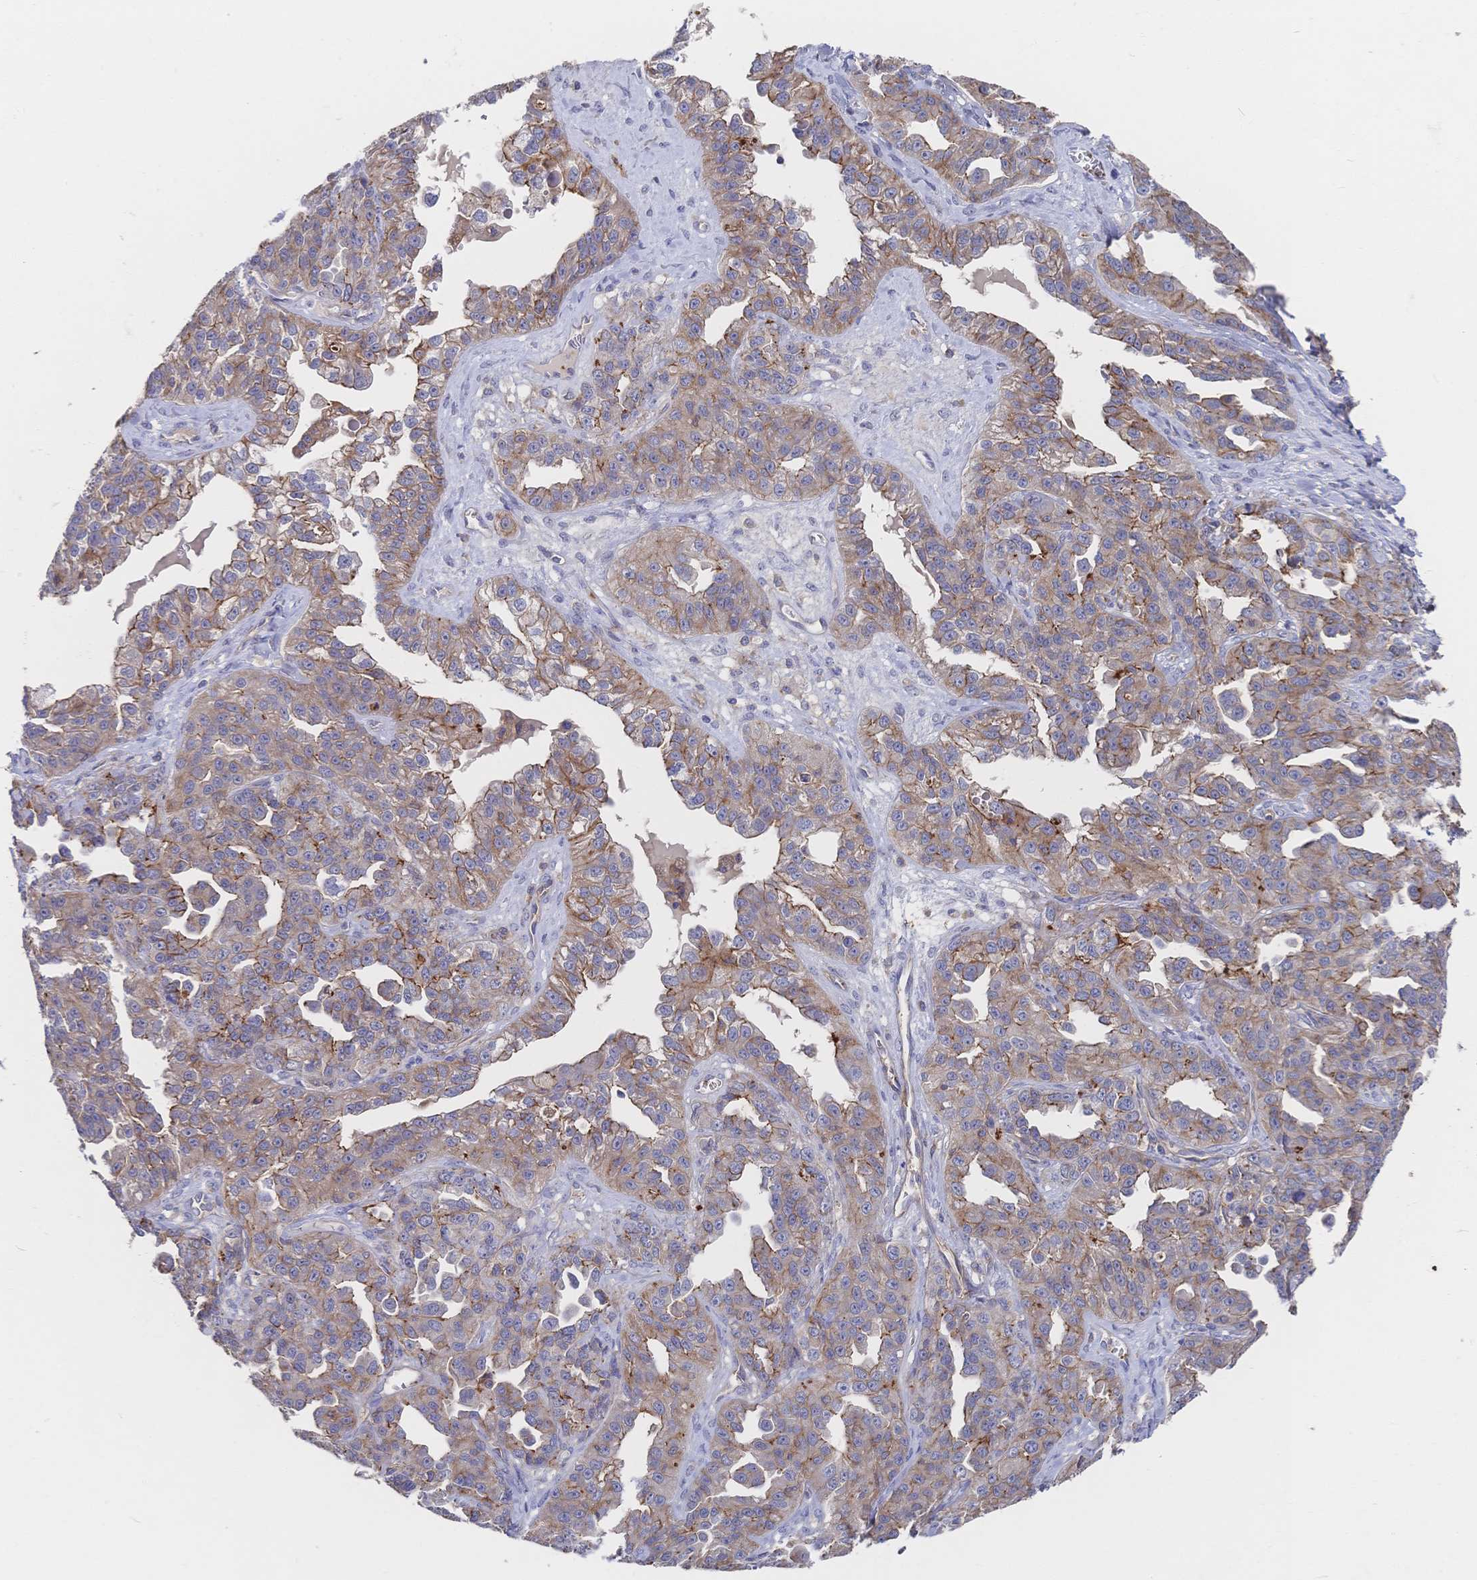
{"staining": {"intensity": "moderate", "quantity": "25%-75%", "location": "cytoplasmic/membranous"}, "tissue": "ovarian cancer", "cell_type": "Tumor cells", "image_type": "cancer", "snomed": [{"axis": "morphology", "description": "Cystadenocarcinoma, serous, NOS"}, {"axis": "topography", "description": "Ovary"}], "caption": "Immunohistochemistry image of human serous cystadenocarcinoma (ovarian) stained for a protein (brown), which displays medium levels of moderate cytoplasmic/membranous staining in about 25%-75% of tumor cells.", "gene": "F11R", "patient": {"sex": "female", "age": 75}}